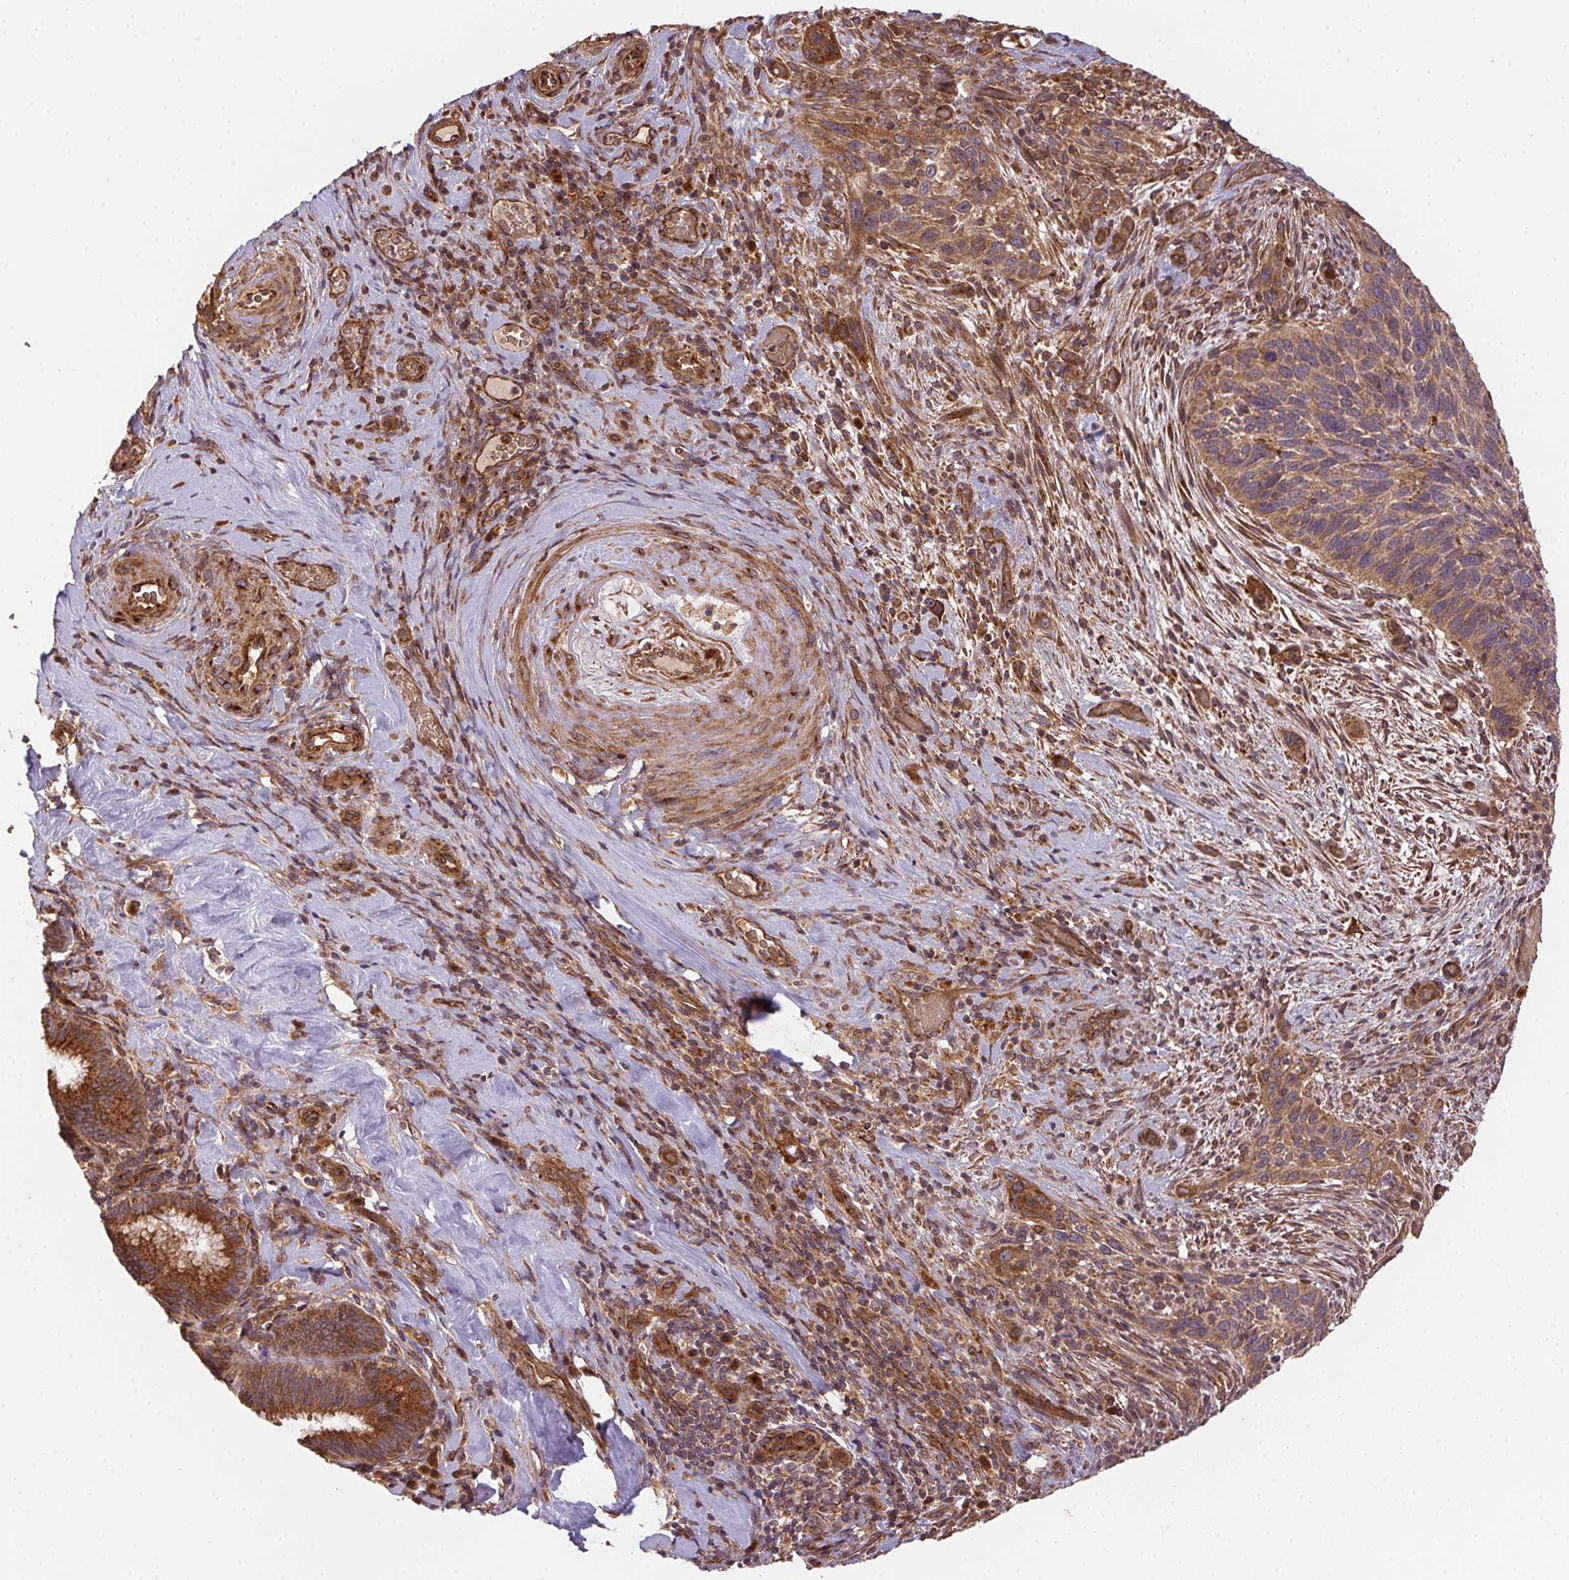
{"staining": {"intensity": "weak", "quantity": ">75%", "location": "cytoplasmic/membranous"}, "tissue": "cervical cancer", "cell_type": "Tumor cells", "image_type": "cancer", "snomed": [{"axis": "morphology", "description": "Squamous cell carcinoma, NOS"}, {"axis": "topography", "description": "Cervix"}], "caption": "Weak cytoplasmic/membranous staining is identified in about >75% of tumor cells in squamous cell carcinoma (cervical). Nuclei are stained in blue.", "gene": "USE1", "patient": {"sex": "female", "age": 51}}